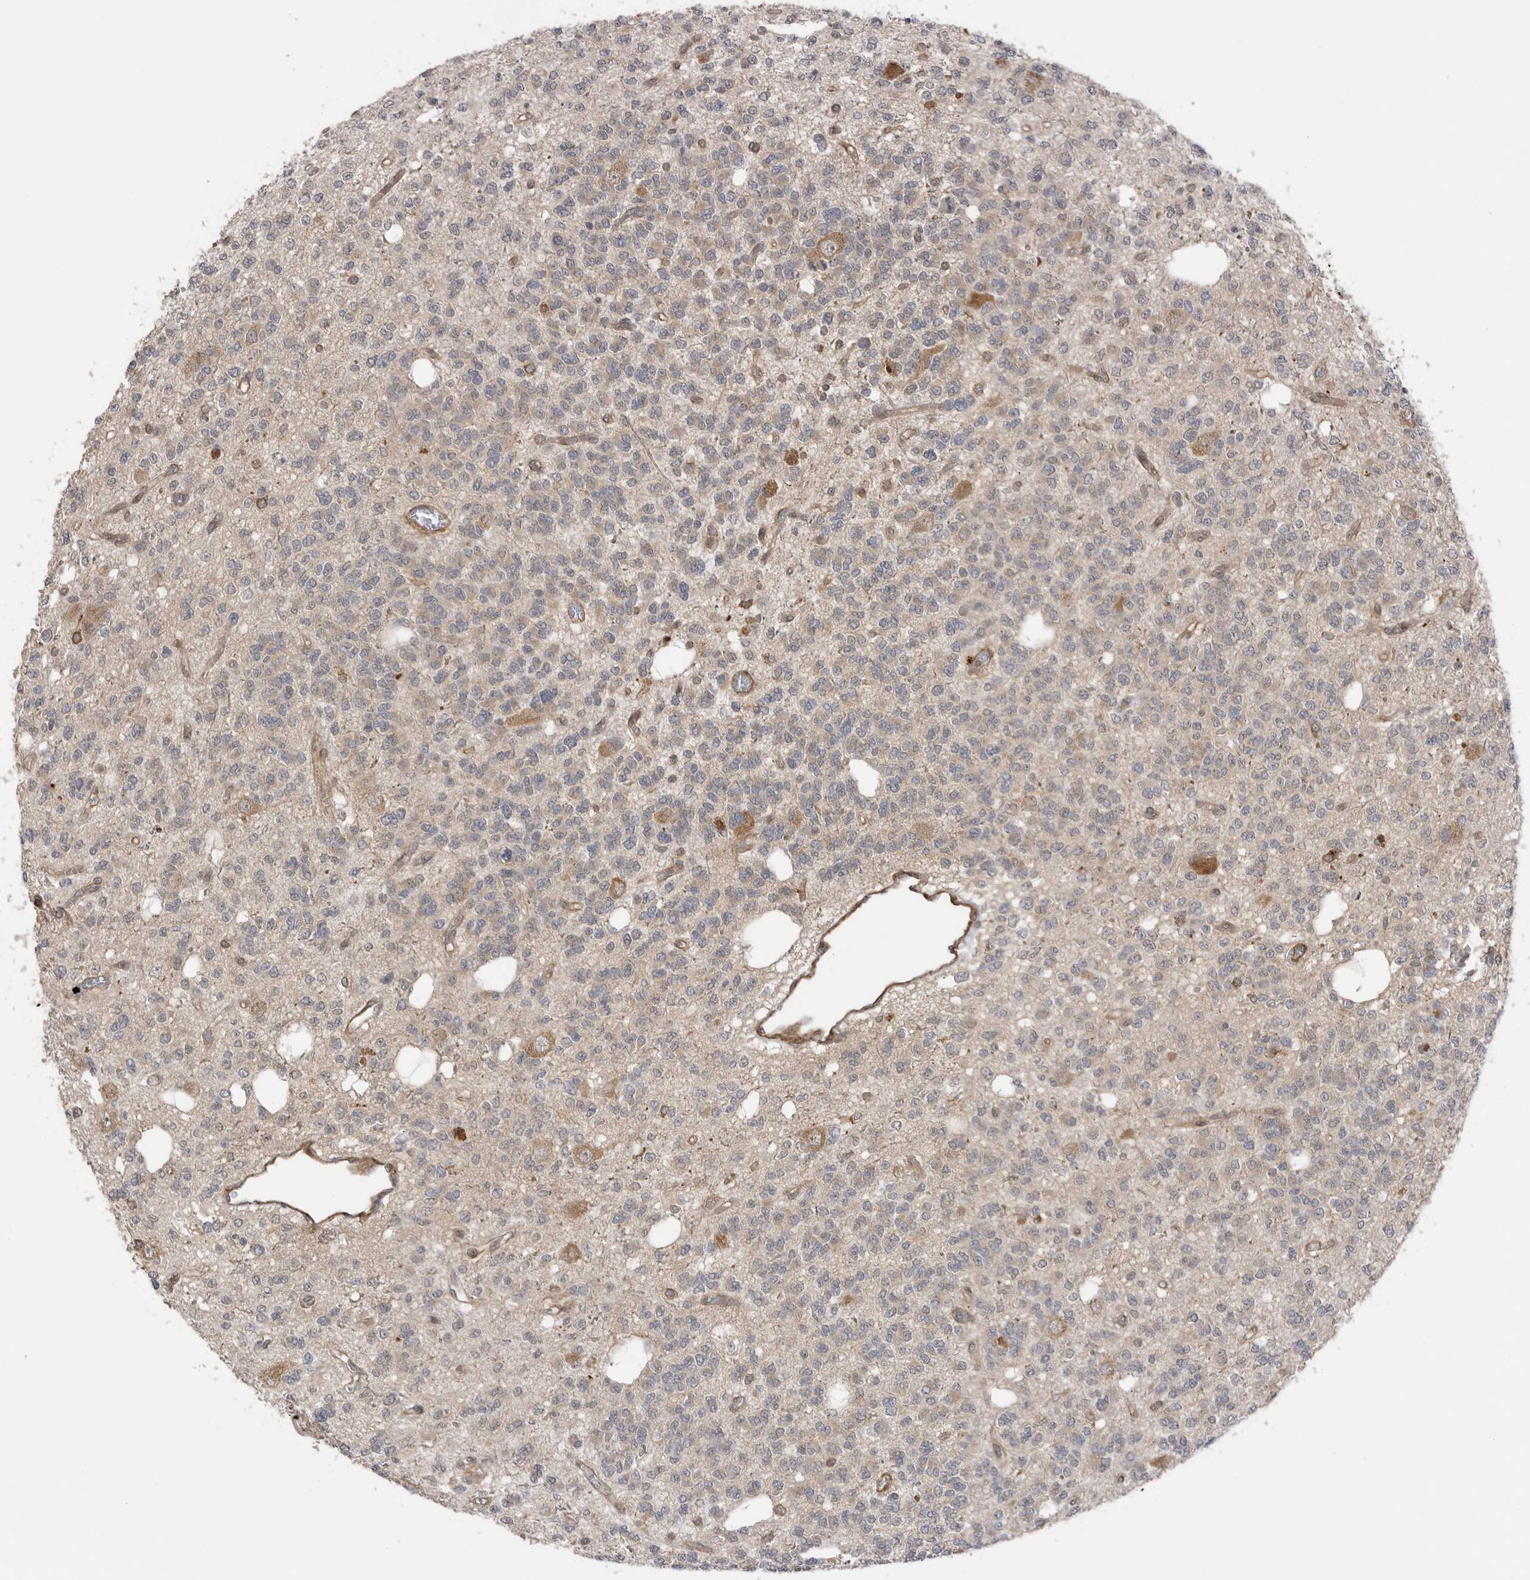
{"staining": {"intensity": "moderate", "quantity": "<25%", "location": "cytoplasmic/membranous"}, "tissue": "glioma", "cell_type": "Tumor cells", "image_type": "cancer", "snomed": [{"axis": "morphology", "description": "Glioma, malignant, Low grade"}, {"axis": "topography", "description": "Brain"}], "caption": "Immunohistochemistry (IHC) photomicrograph of neoplastic tissue: glioma stained using immunohistochemistry (IHC) shows low levels of moderate protein expression localized specifically in the cytoplasmic/membranous of tumor cells, appearing as a cytoplasmic/membranous brown color.", "gene": "PEAK1", "patient": {"sex": "male", "age": 38}}